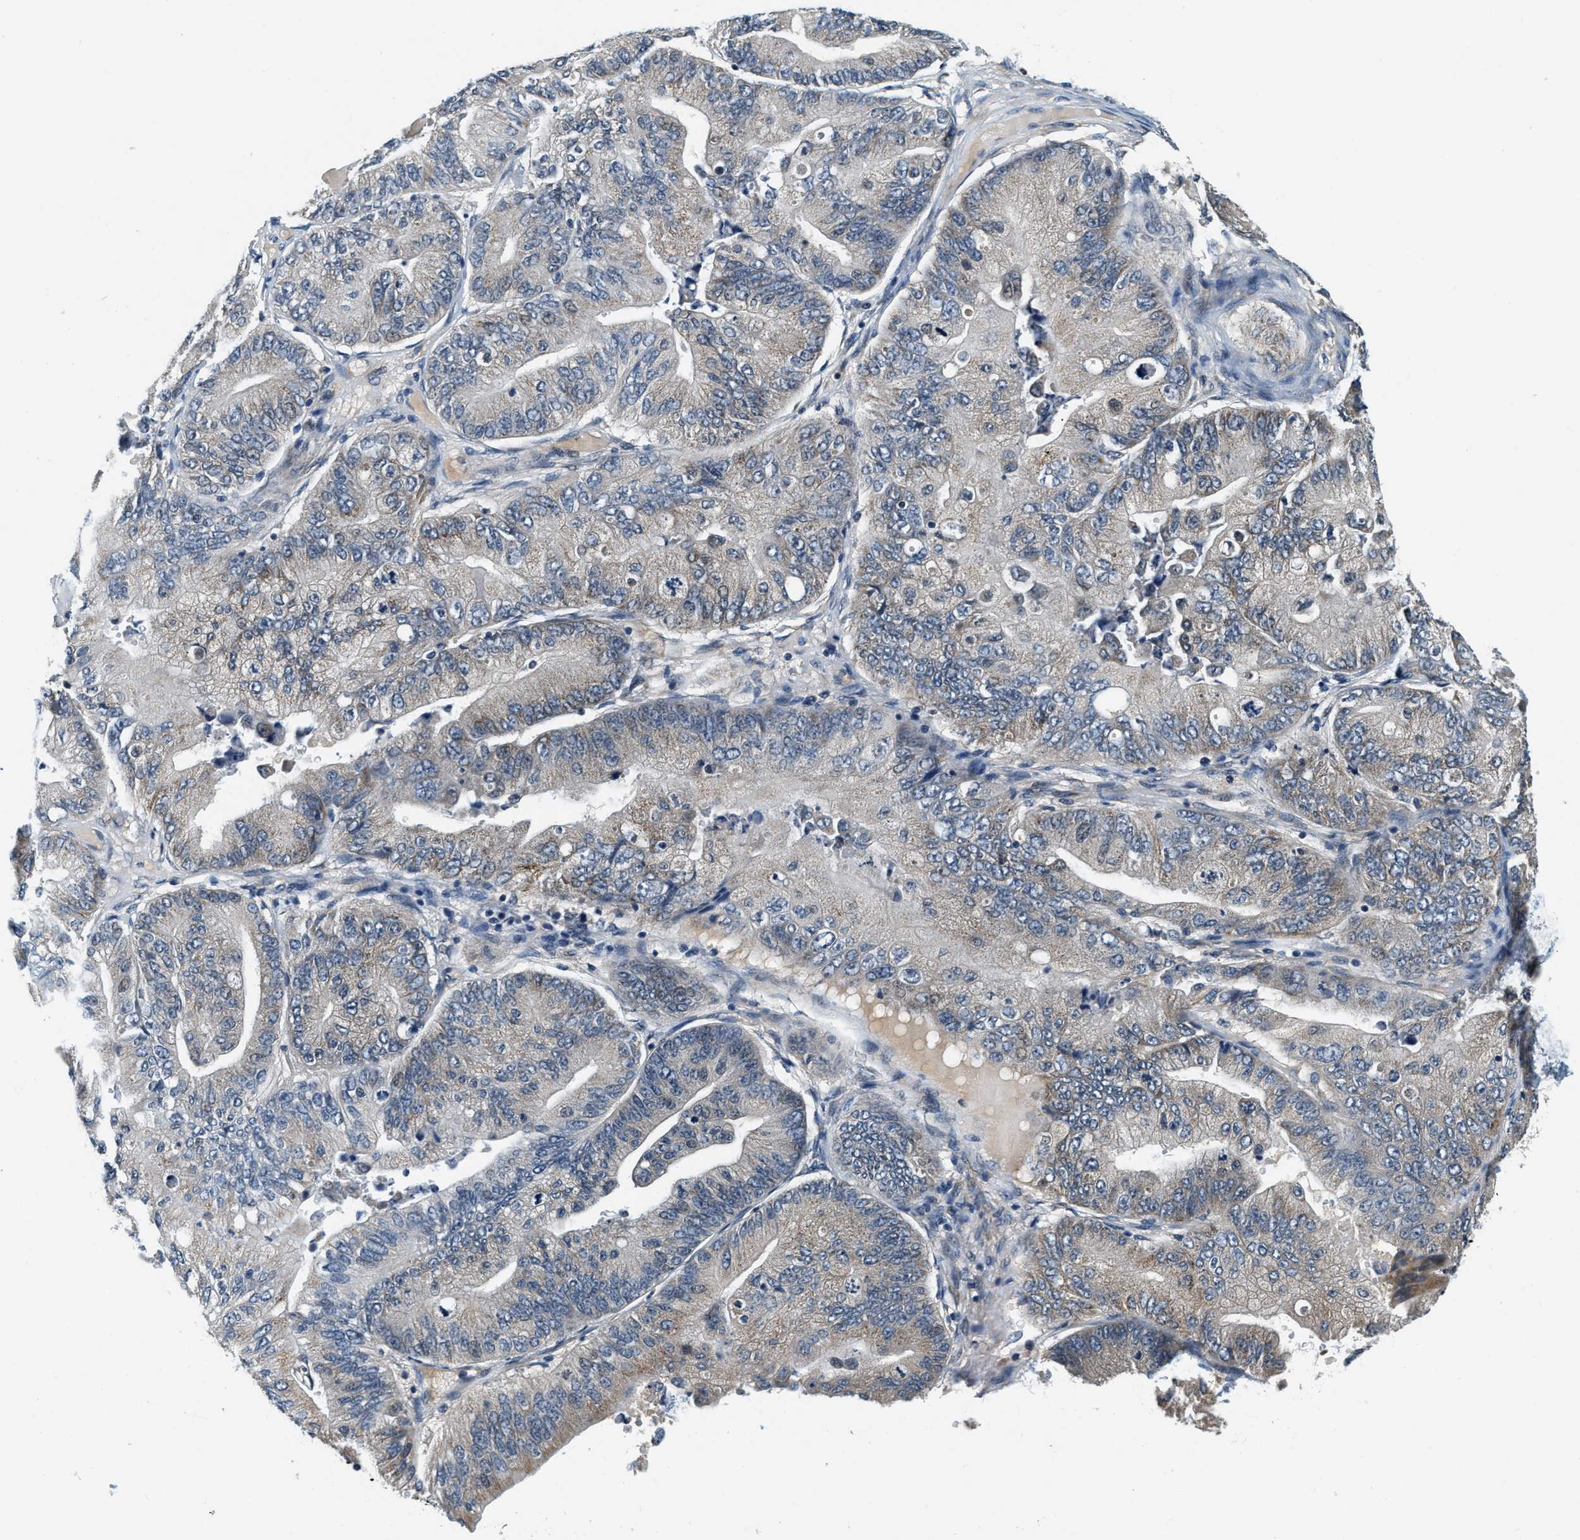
{"staining": {"intensity": "negative", "quantity": "none", "location": "none"}, "tissue": "ovarian cancer", "cell_type": "Tumor cells", "image_type": "cancer", "snomed": [{"axis": "morphology", "description": "Cystadenocarcinoma, mucinous, NOS"}, {"axis": "topography", "description": "Ovary"}], "caption": "Tumor cells show no significant staining in mucinous cystadenocarcinoma (ovarian).", "gene": "YAE1", "patient": {"sex": "female", "age": 61}}